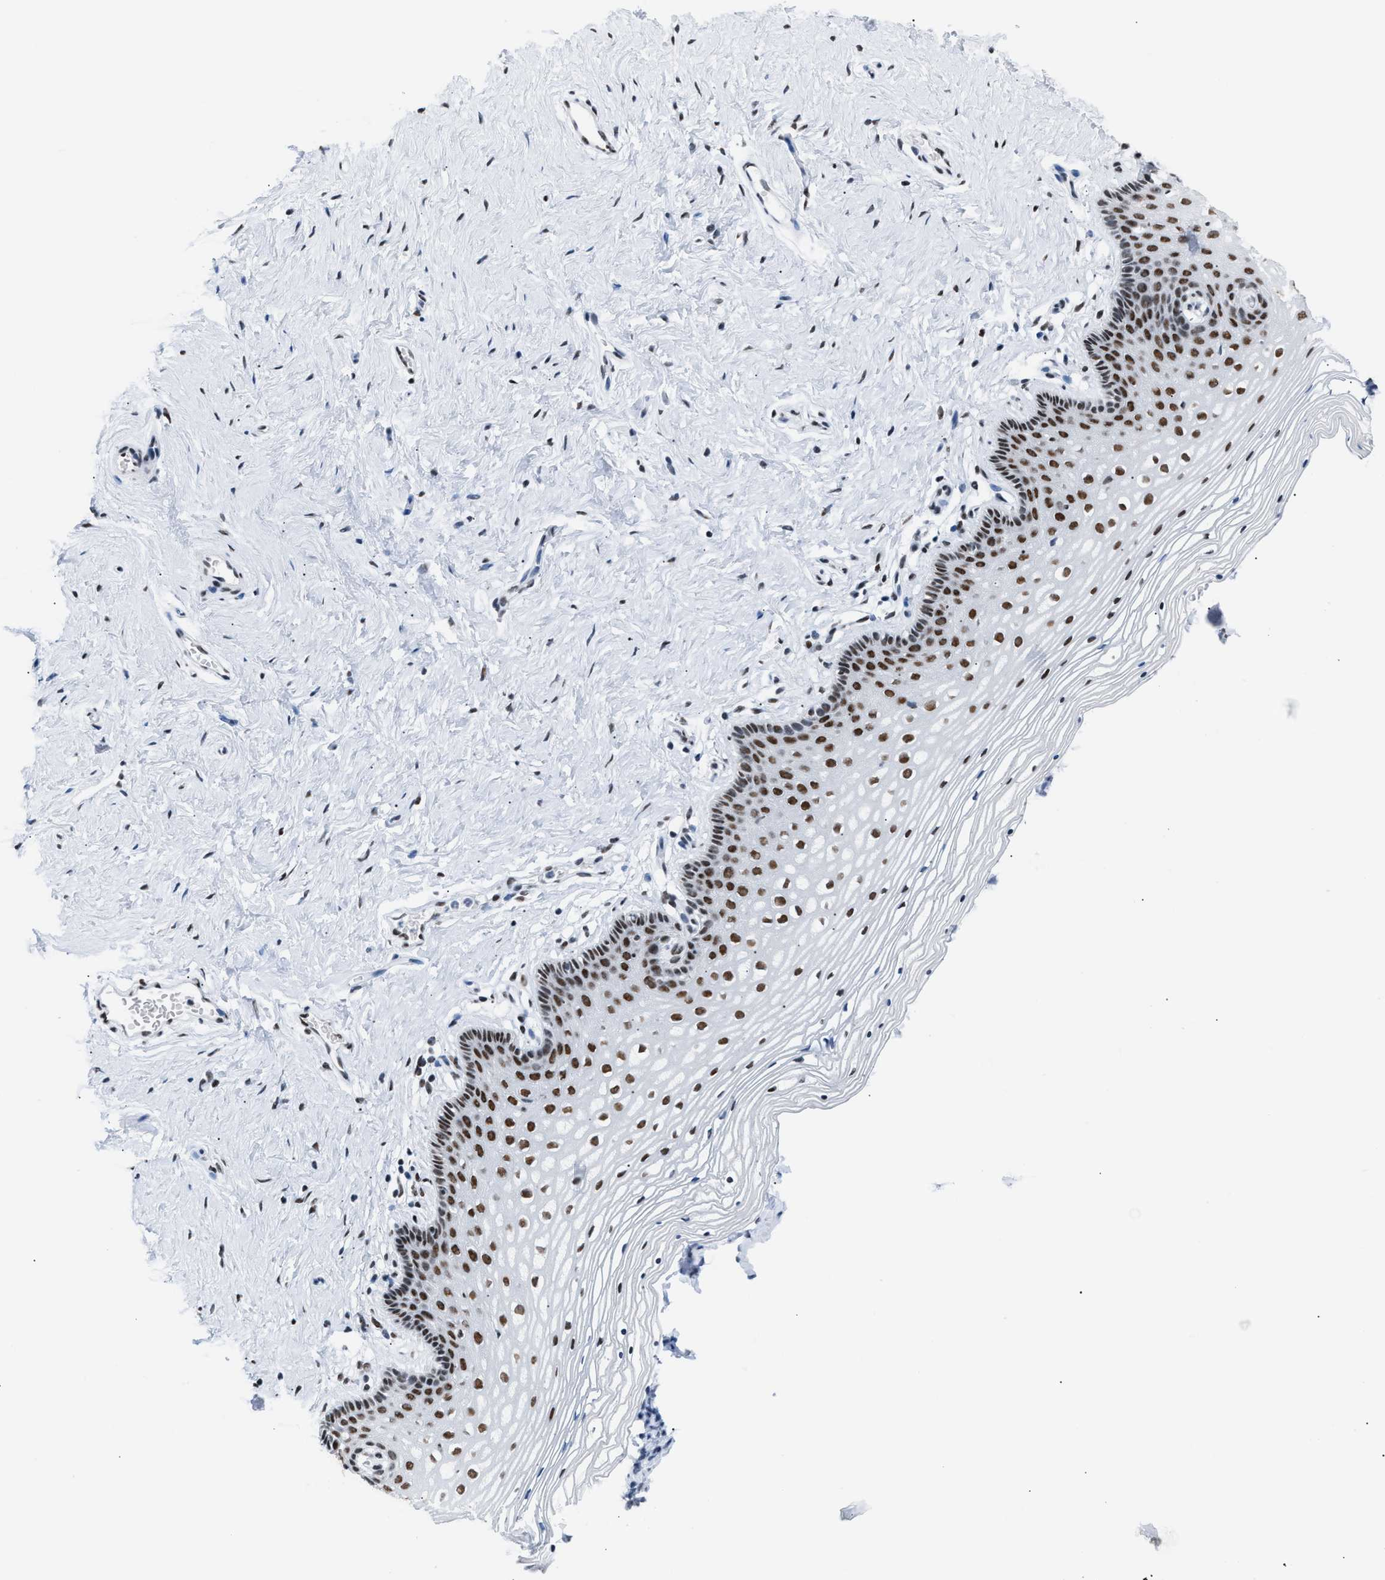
{"staining": {"intensity": "moderate", "quantity": ">75%", "location": "nuclear"}, "tissue": "vagina", "cell_type": "Squamous epithelial cells", "image_type": "normal", "snomed": [{"axis": "morphology", "description": "Normal tissue, NOS"}, {"axis": "topography", "description": "Vagina"}], "caption": "This histopathology image reveals IHC staining of unremarkable vagina, with medium moderate nuclear staining in approximately >75% of squamous epithelial cells.", "gene": "CCAR2", "patient": {"sex": "female", "age": 32}}